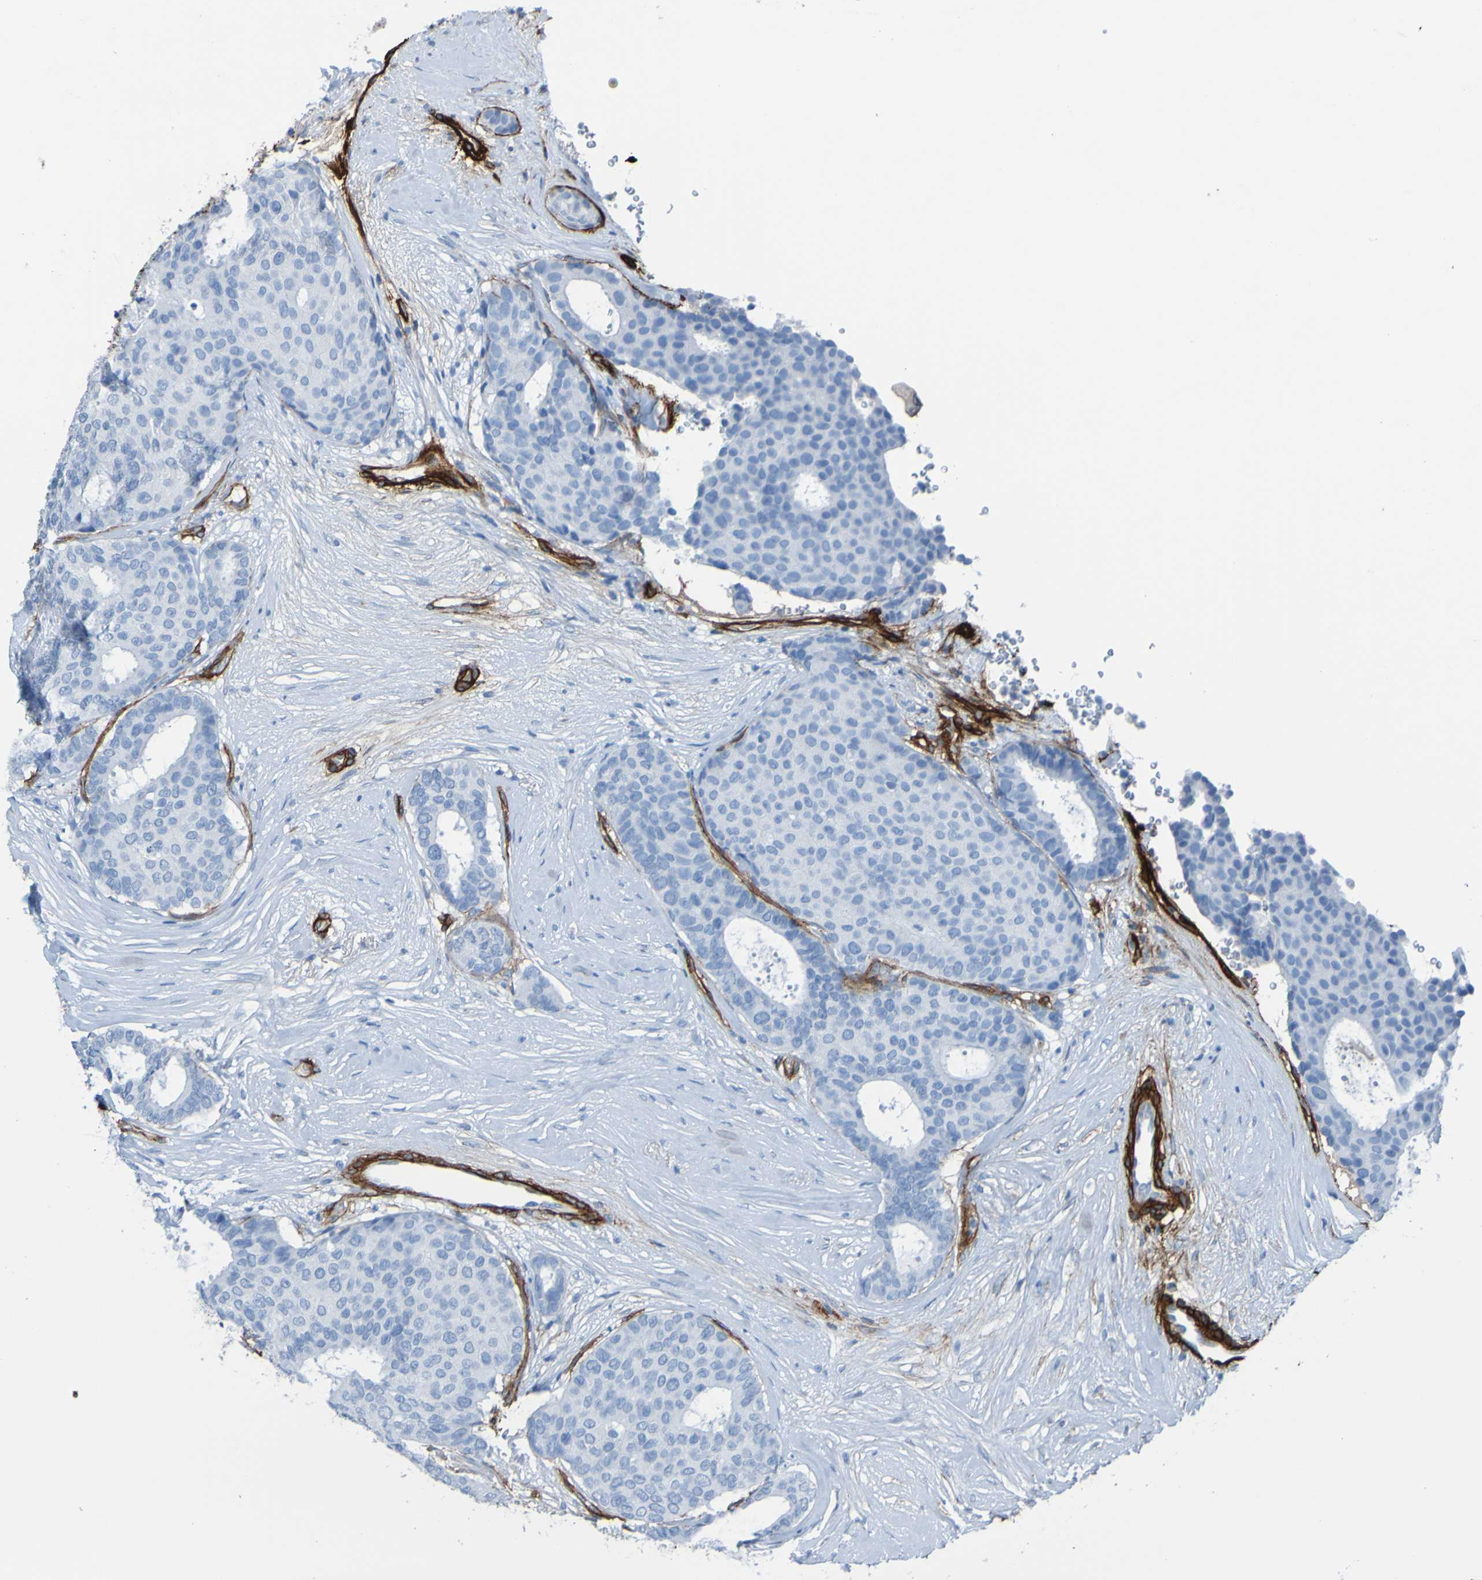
{"staining": {"intensity": "negative", "quantity": "none", "location": "none"}, "tissue": "breast cancer", "cell_type": "Tumor cells", "image_type": "cancer", "snomed": [{"axis": "morphology", "description": "Duct carcinoma"}, {"axis": "topography", "description": "Breast"}], "caption": "The image exhibits no significant staining in tumor cells of intraductal carcinoma (breast).", "gene": "COL4A2", "patient": {"sex": "female", "age": 75}}